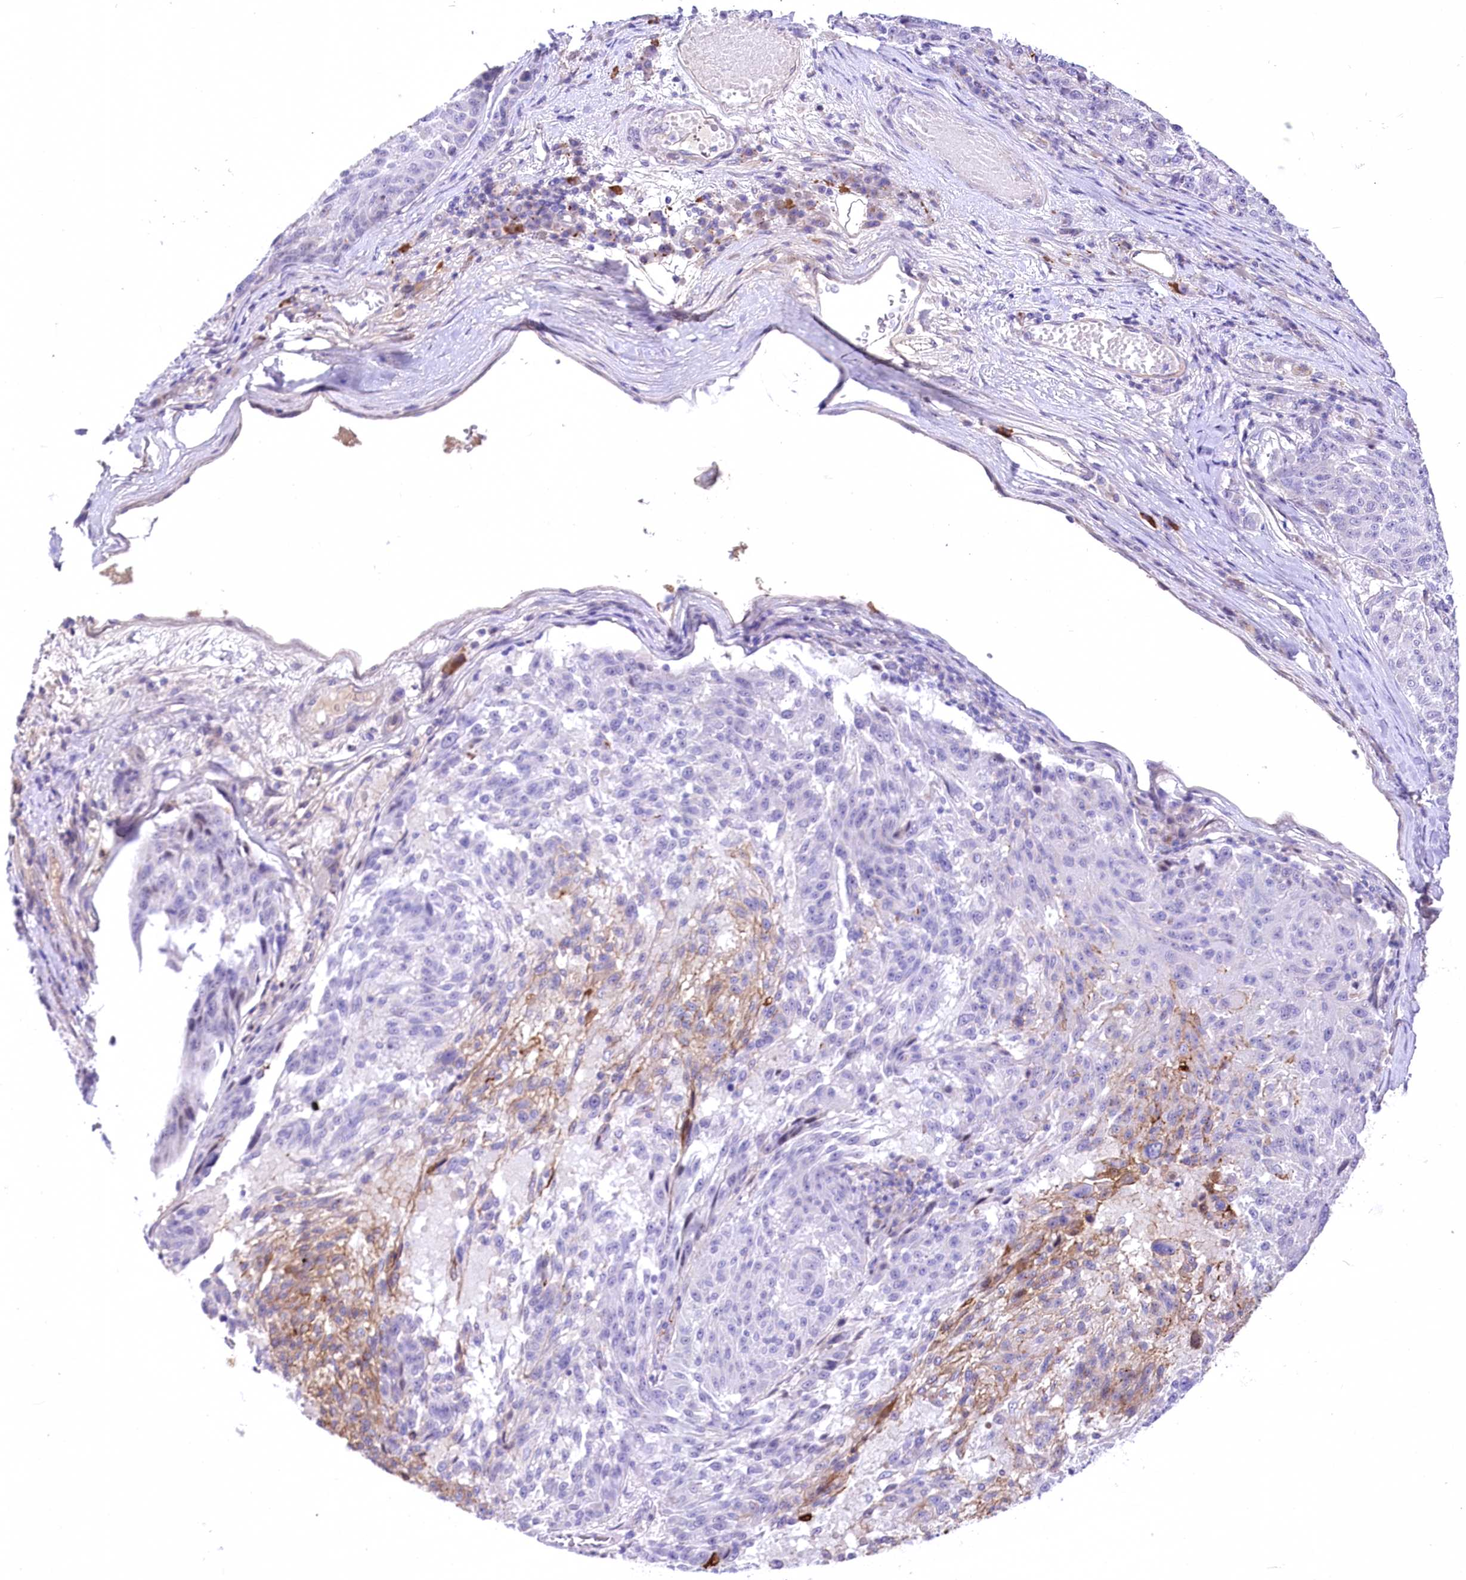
{"staining": {"intensity": "negative", "quantity": "none", "location": "none"}, "tissue": "melanoma", "cell_type": "Tumor cells", "image_type": "cancer", "snomed": [{"axis": "morphology", "description": "Malignant melanoma, NOS"}, {"axis": "topography", "description": "Skin"}], "caption": "High power microscopy micrograph of an immunohistochemistry (IHC) micrograph of malignant melanoma, revealing no significant expression in tumor cells.", "gene": "CEP164", "patient": {"sex": "male", "age": 53}}